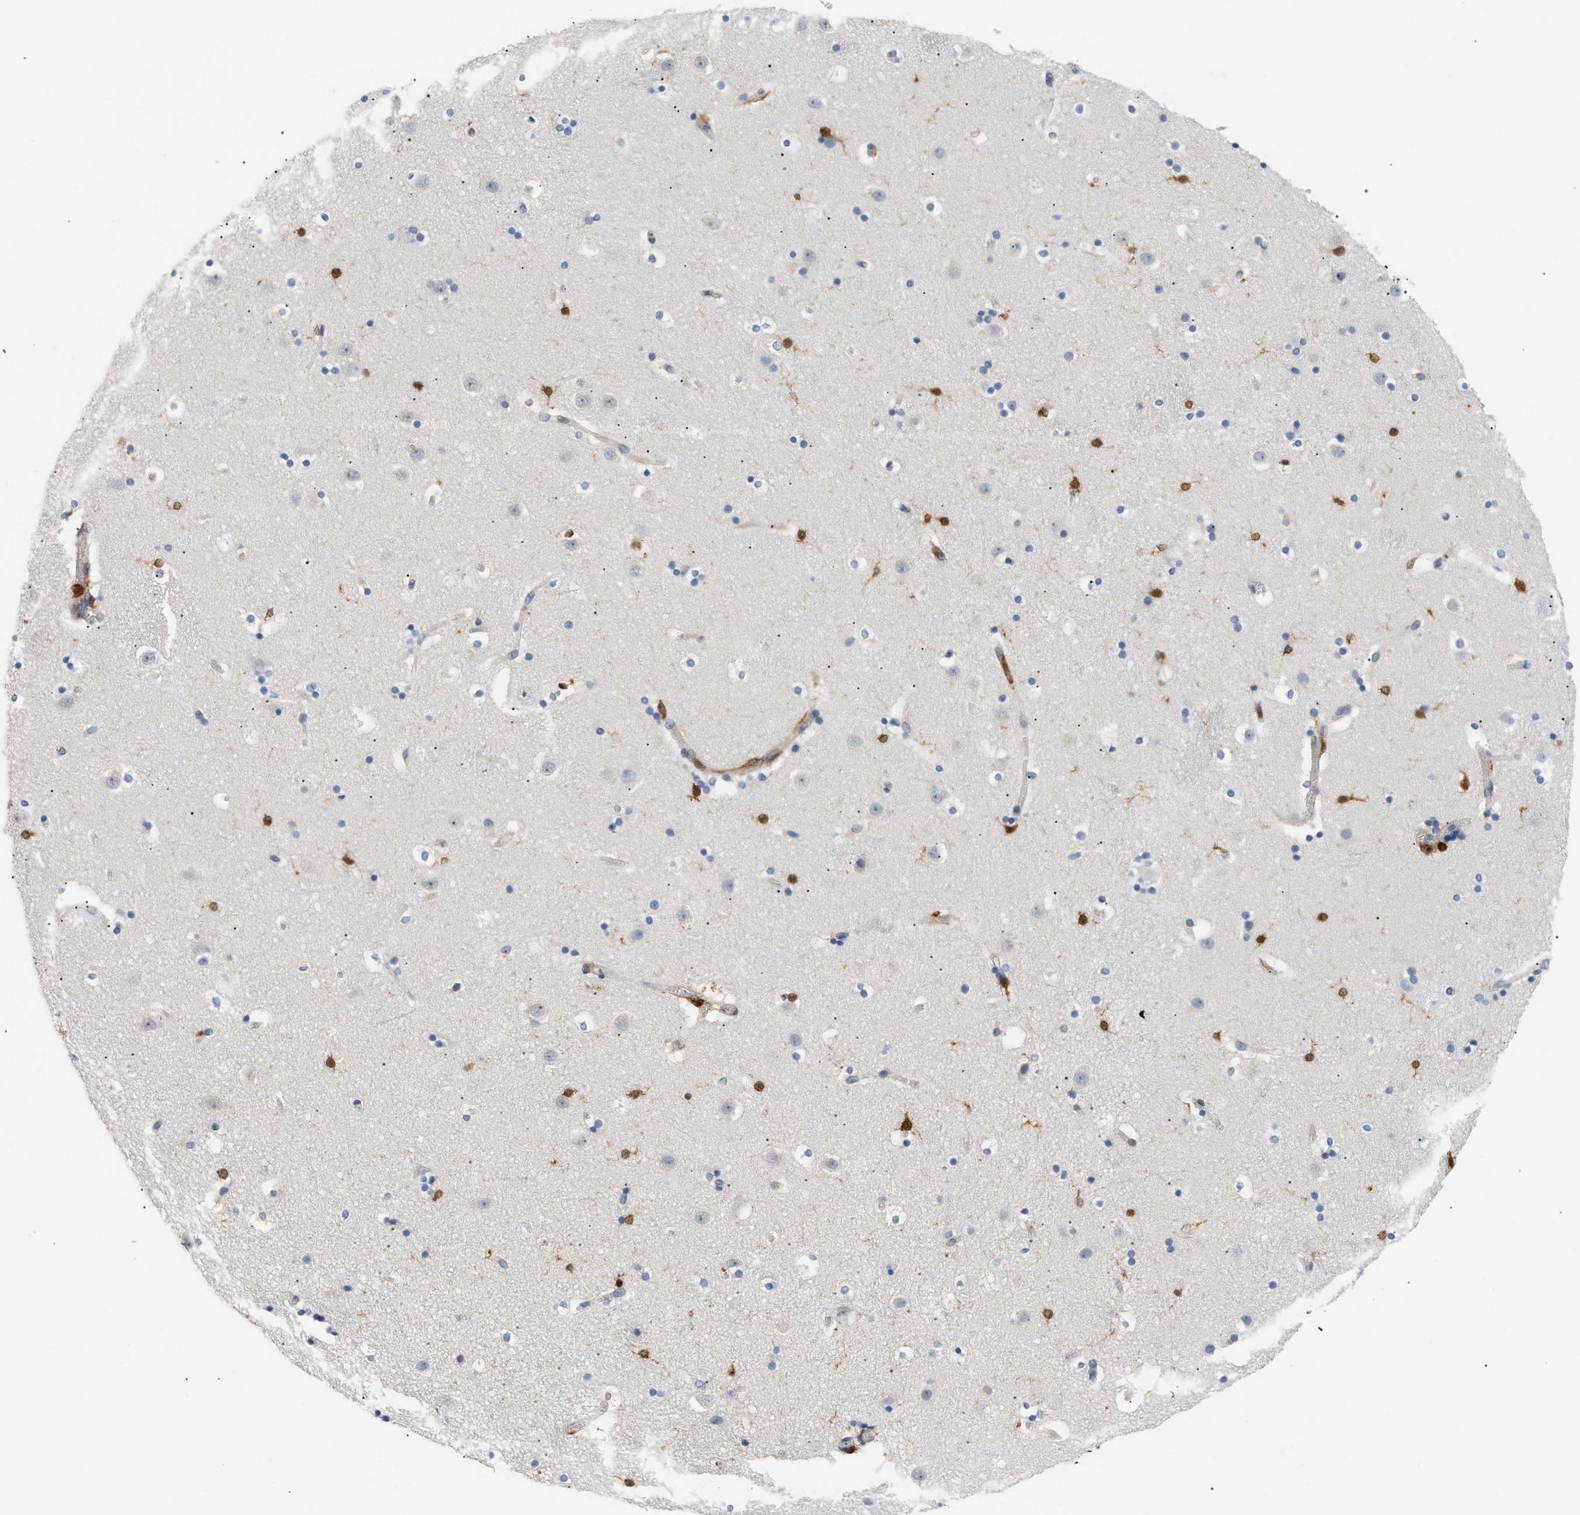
{"staining": {"intensity": "strong", "quantity": "<25%", "location": "nuclear"}, "tissue": "caudate", "cell_type": "Glial cells", "image_type": "normal", "snomed": [{"axis": "morphology", "description": "Normal tissue, NOS"}, {"axis": "topography", "description": "Lateral ventricle wall"}], "caption": "Glial cells show medium levels of strong nuclear staining in approximately <25% of cells in benign caudate.", "gene": "PYCARD", "patient": {"sex": "male", "age": 45}}